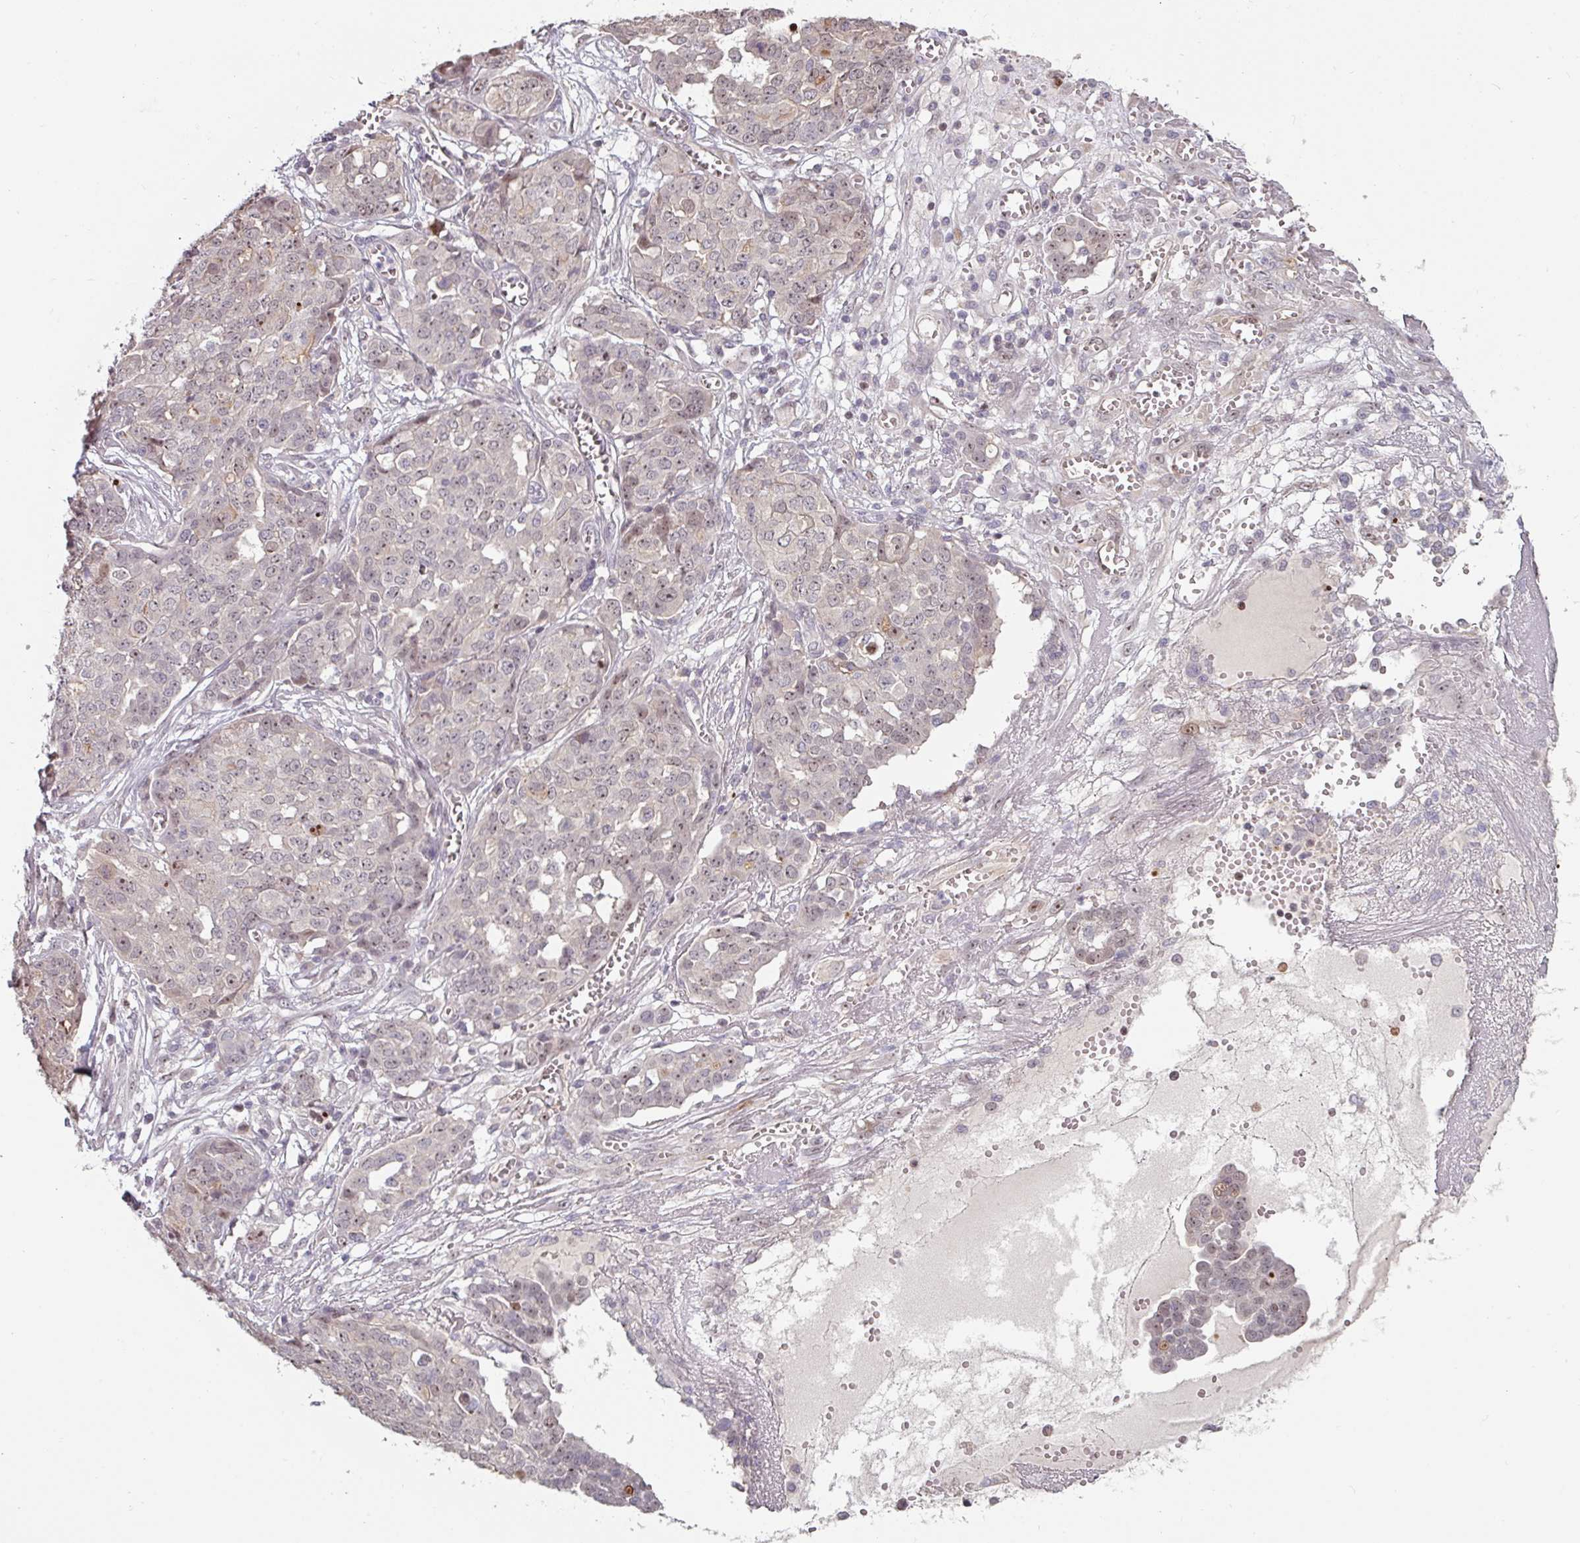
{"staining": {"intensity": "weak", "quantity": "<25%", "location": "nuclear"}, "tissue": "ovarian cancer", "cell_type": "Tumor cells", "image_type": "cancer", "snomed": [{"axis": "morphology", "description": "Cystadenocarcinoma, serous, NOS"}, {"axis": "topography", "description": "Soft tissue"}, {"axis": "topography", "description": "Ovary"}], "caption": "Immunohistochemistry of human ovarian cancer displays no expression in tumor cells.", "gene": "ZBTB6", "patient": {"sex": "female", "age": 57}}